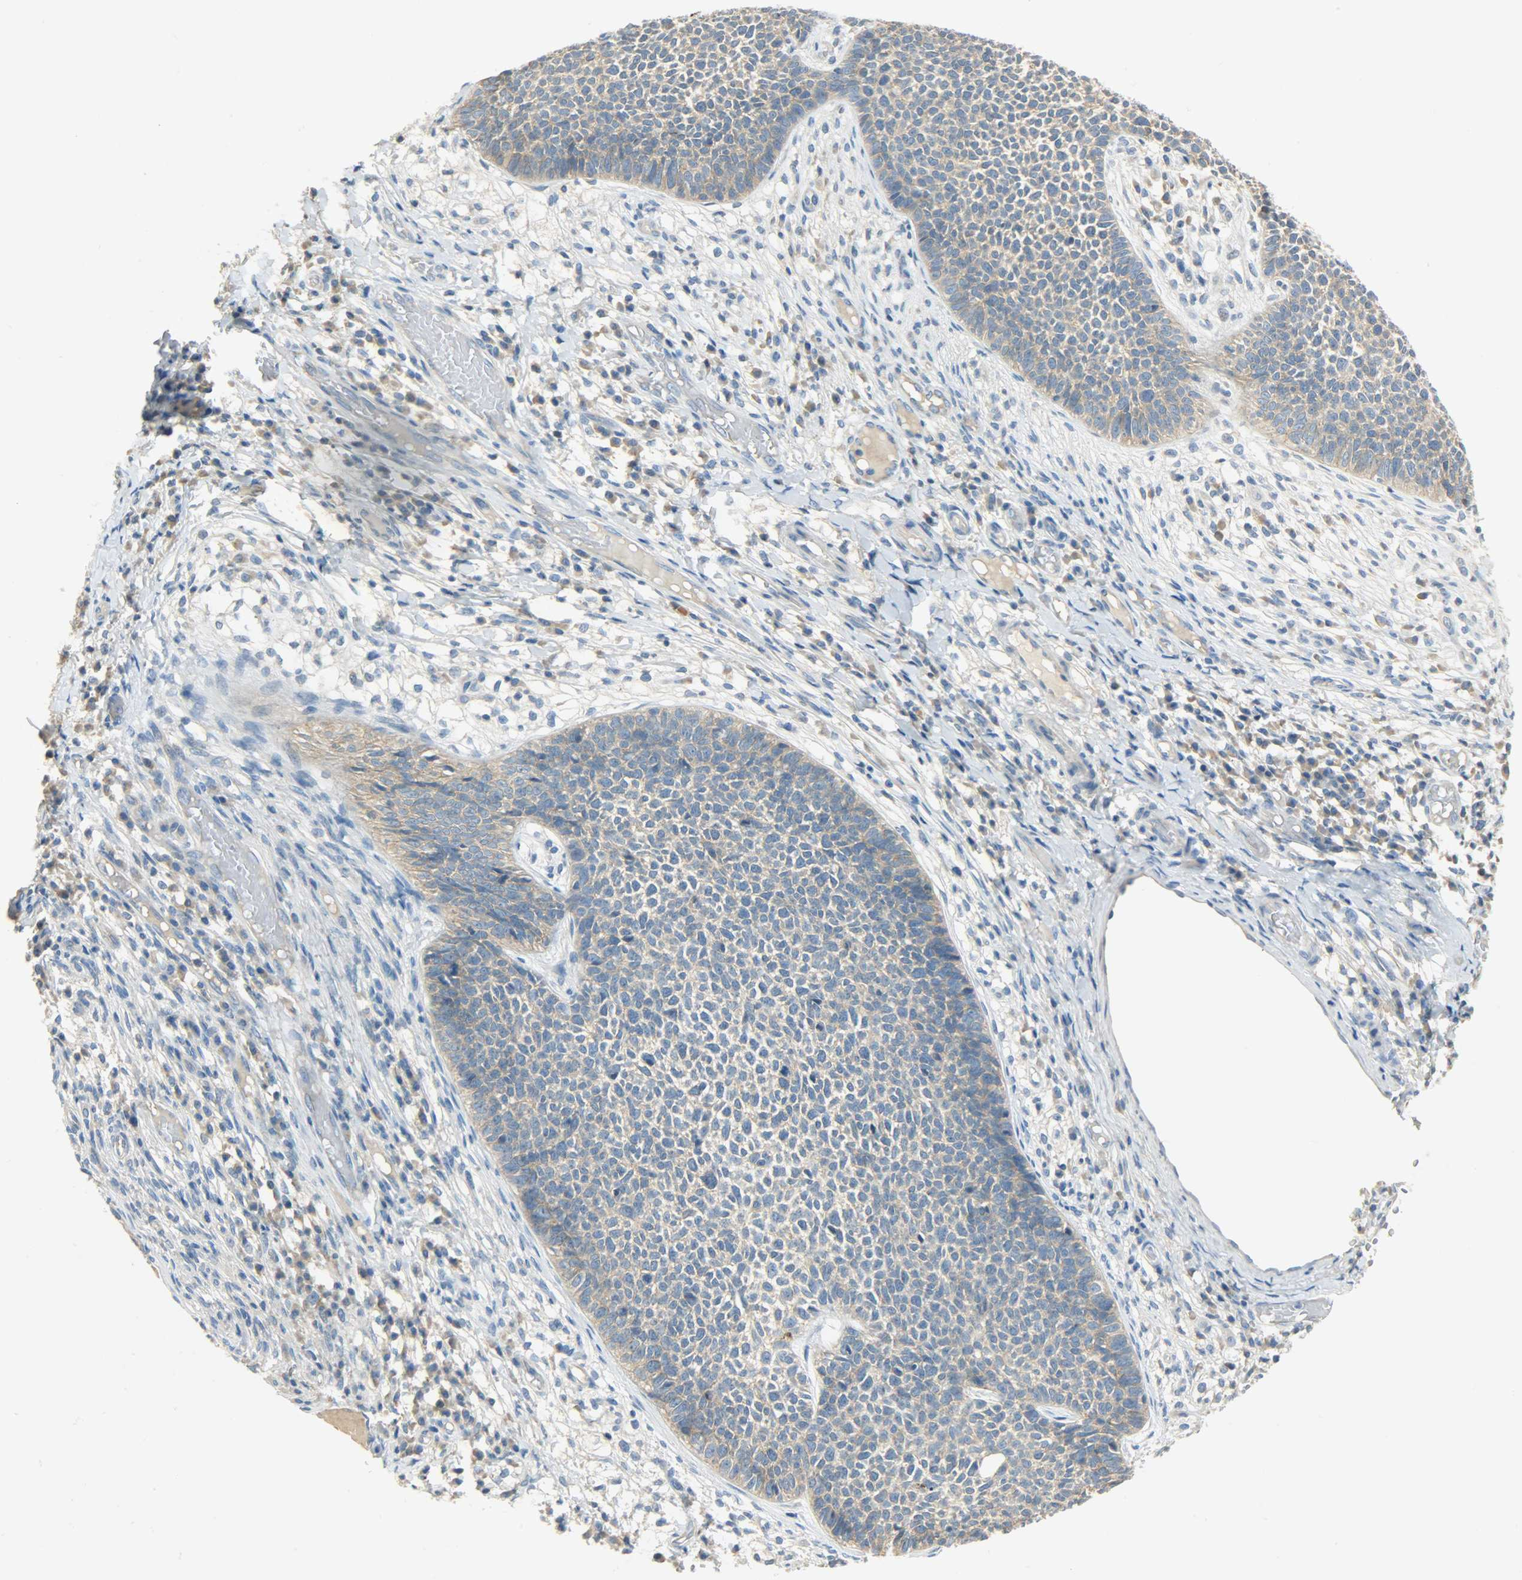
{"staining": {"intensity": "moderate", "quantity": ">75%", "location": "cytoplasmic/membranous"}, "tissue": "skin cancer", "cell_type": "Tumor cells", "image_type": "cancer", "snomed": [{"axis": "morphology", "description": "Basal cell carcinoma"}, {"axis": "topography", "description": "Skin"}], "caption": "Immunohistochemistry (IHC) (DAB (3,3'-diaminobenzidine)) staining of human skin cancer (basal cell carcinoma) reveals moderate cytoplasmic/membranous protein expression in approximately >75% of tumor cells. (DAB (3,3'-diaminobenzidine) = brown stain, brightfield microscopy at high magnification).", "gene": "DSG2", "patient": {"sex": "female", "age": 84}}